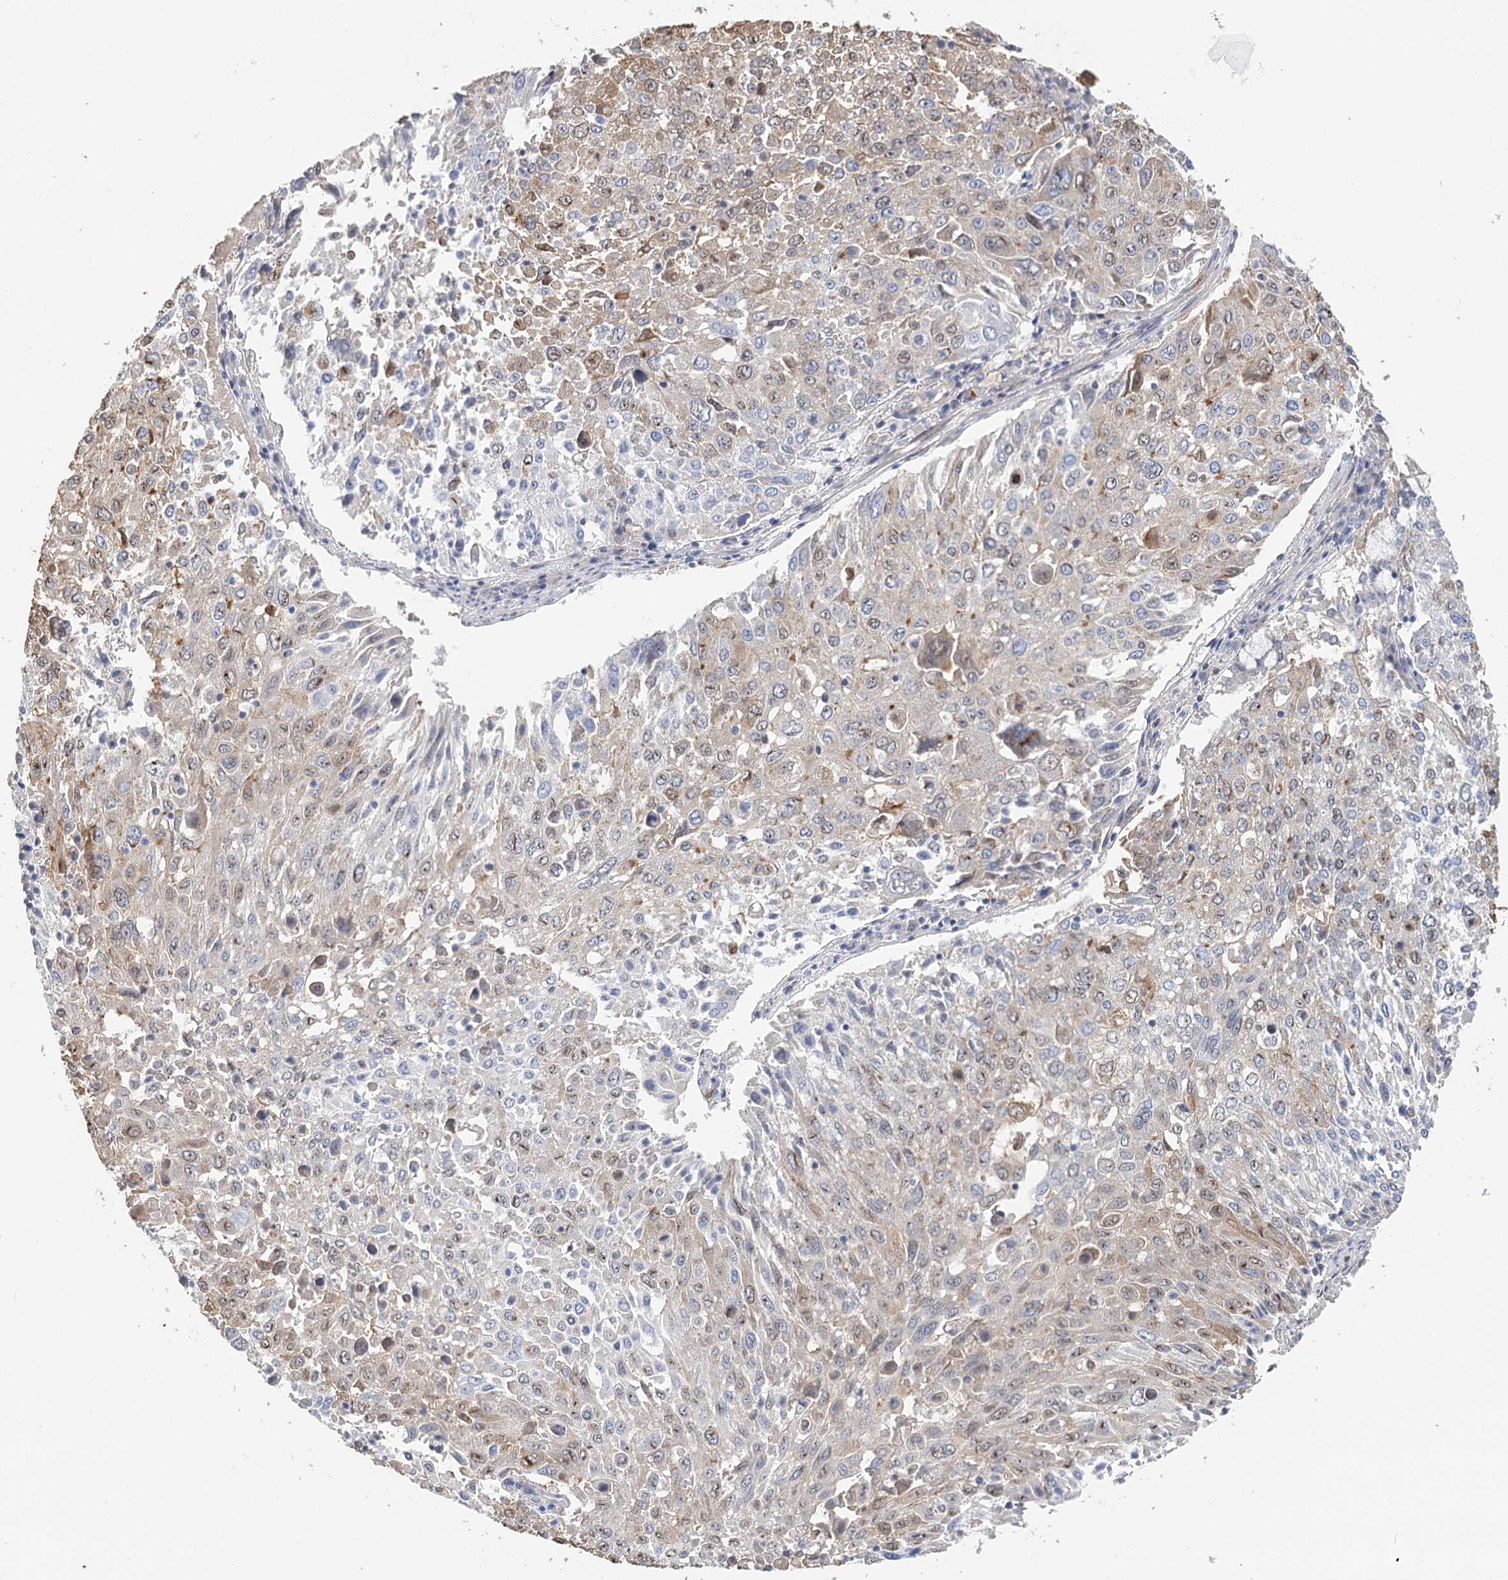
{"staining": {"intensity": "weak", "quantity": "25%-75%", "location": "cytoplasmic/membranous,nuclear"}, "tissue": "lung cancer", "cell_type": "Tumor cells", "image_type": "cancer", "snomed": [{"axis": "morphology", "description": "Squamous cell carcinoma, NOS"}, {"axis": "topography", "description": "Lung"}], "caption": "Weak cytoplasmic/membranous and nuclear protein expression is present in approximately 25%-75% of tumor cells in lung cancer (squamous cell carcinoma). The staining was performed using DAB to visualize the protein expression in brown, while the nuclei were stained in blue with hematoxylin (Magnification: 20x).", "gene": "EPB41L5", "patient": {"sex": "male", "age": 65}}